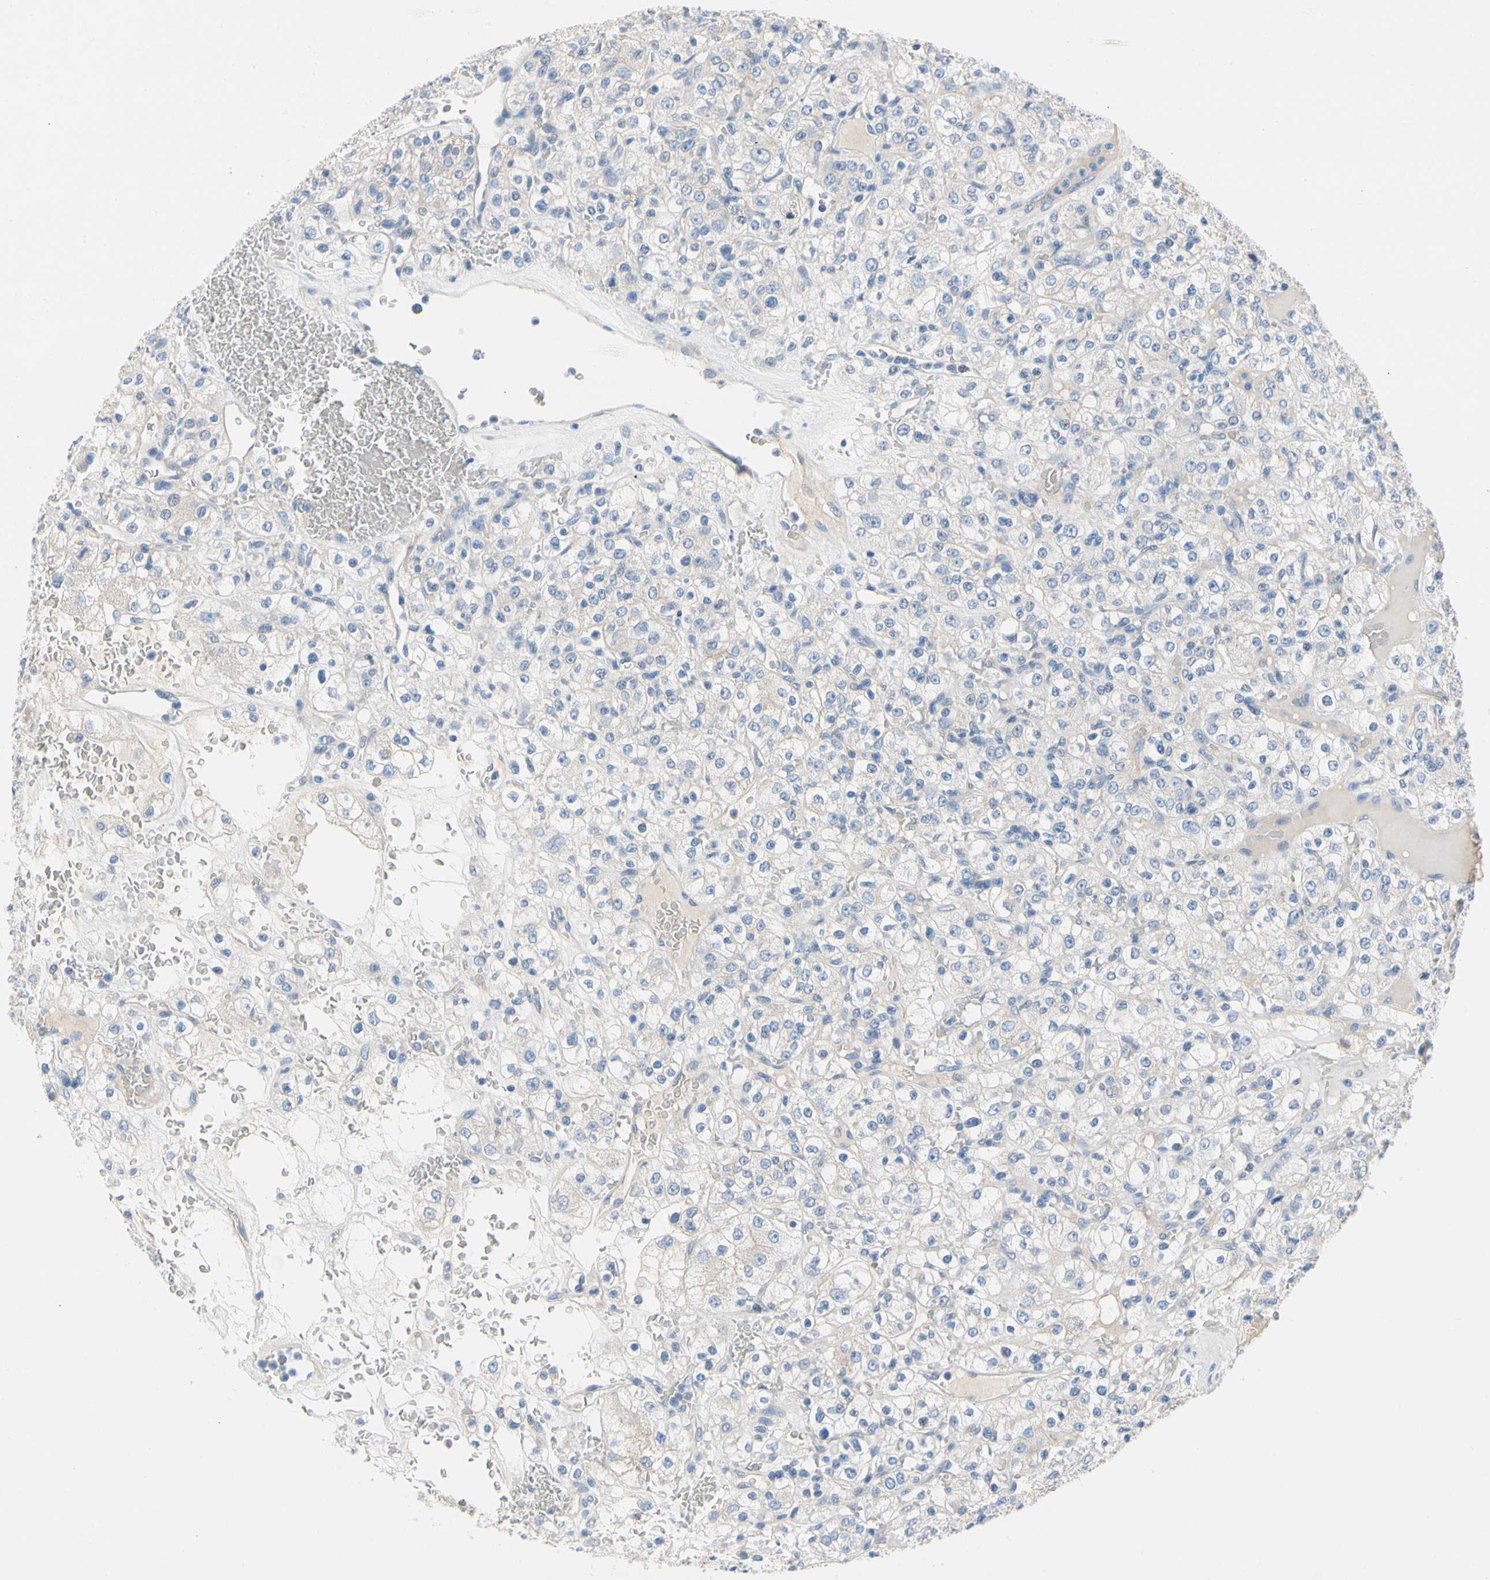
{"staining": {"intensity": "negative", "quantity": "none", "location": "none"}, "tissue": "renal cancer", "cell_type": "Tumor cells", "image_type": "cancer", "snomed": [{"axis": "morphology", "description": "Normal tissue, NOS"}, {"axis": "morphology", "description": "Adenocarcinoma, NOS"}, {"axis": "topography", "description": "Kidney"}], "caption": "Tumor cells are negative for brown protein staining in renal cancer (adenocarcinoma). The staining was performed using DAB (3,3'-diaminobenzidine) to visualize the protein expression in brown, while the nuclei were stained in blue with hematoxylin (Magnification: 20x).", "gene": "CA14", "patient": {"sex": "female", "age": 72}}